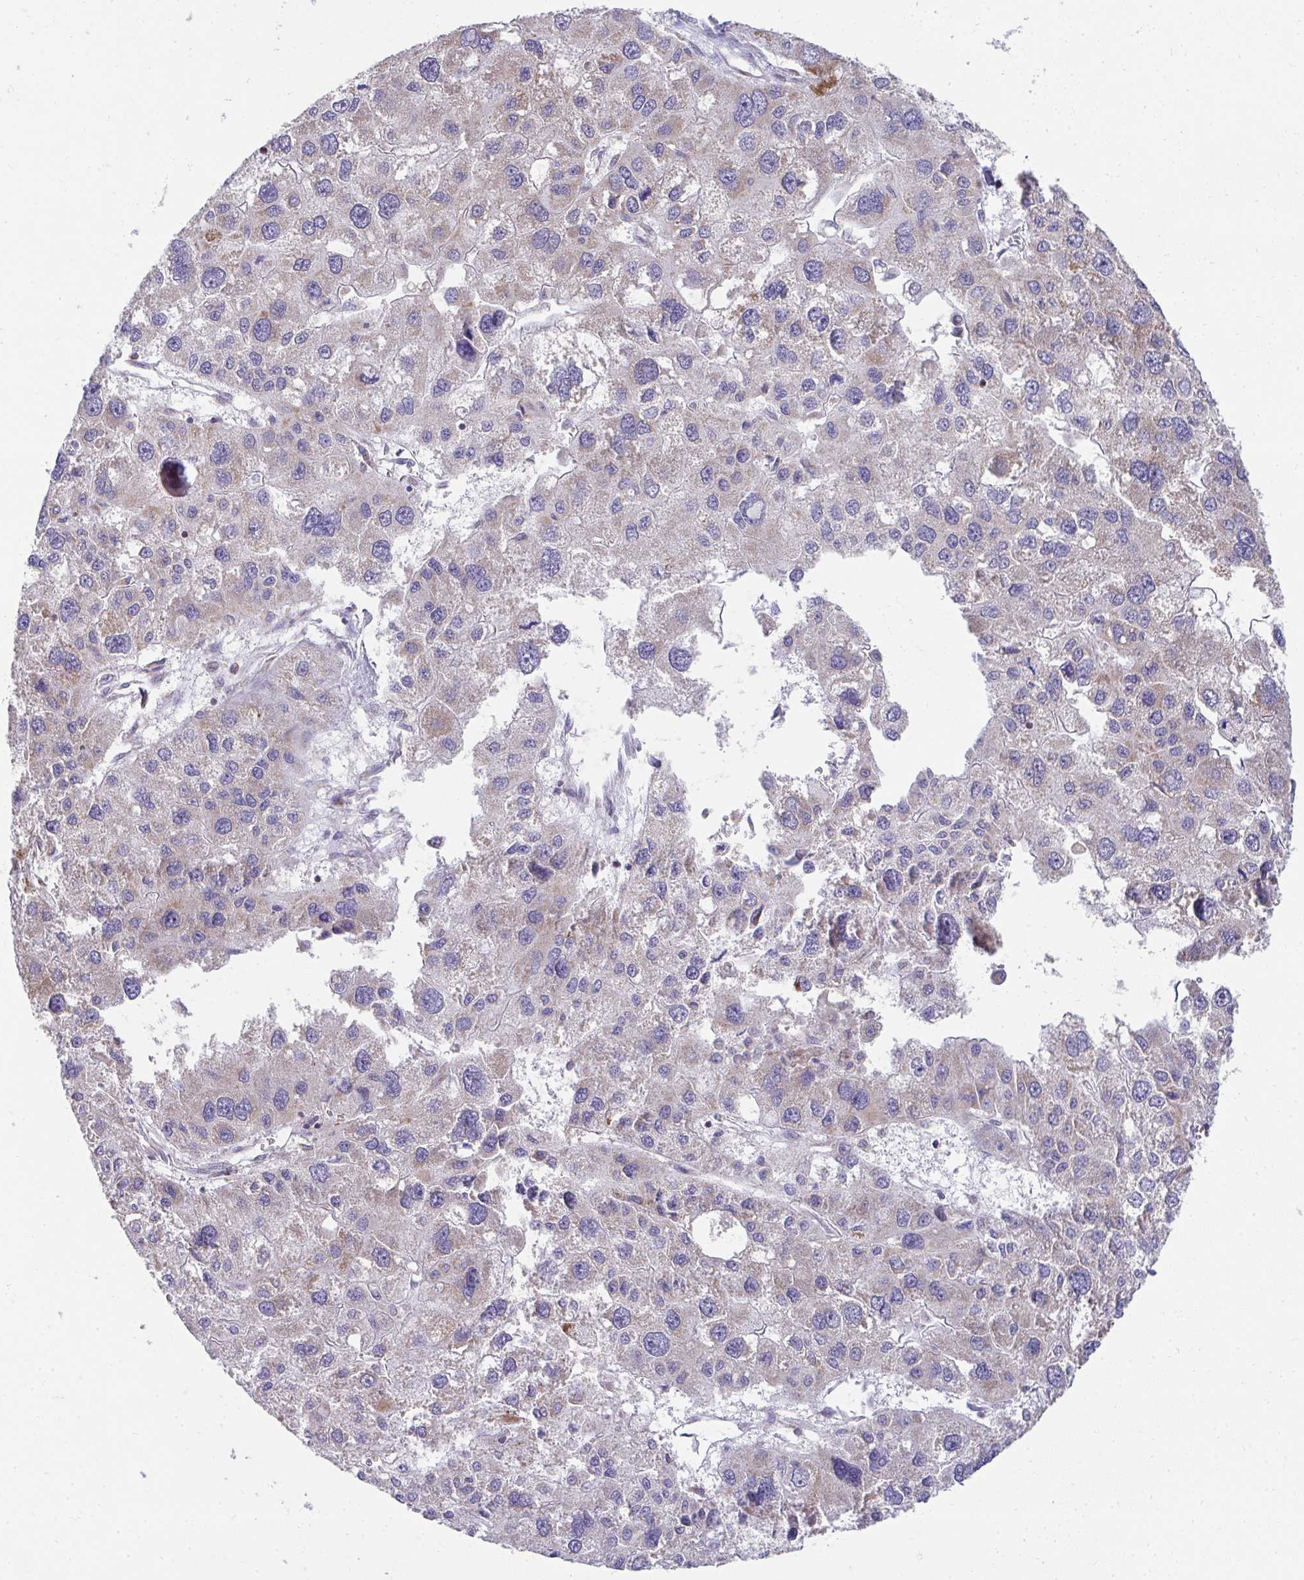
{"staining": {"intensity": "moderate", "quantity": "<25%", "location": "cytoplasmic/membranous"}, "tissue": "liver cancer", "cell_type": "Tumor cells", "image_type": "cancer", "snomed": [{"axis": "morphology", "description": "Carcinoma, Hepatocellular, NOS"}, {"axis": "topography", "description": "Liver"}], "caption": "Protein positivity by immunohistochemistry shows moderate cytoplasmic/membranous staining in approximately <25% of tumor cells in liver cancer (hepatocellular carcinoma).", "gene": "PRRG3", "patient": {"sex": "male", "age": 73}}